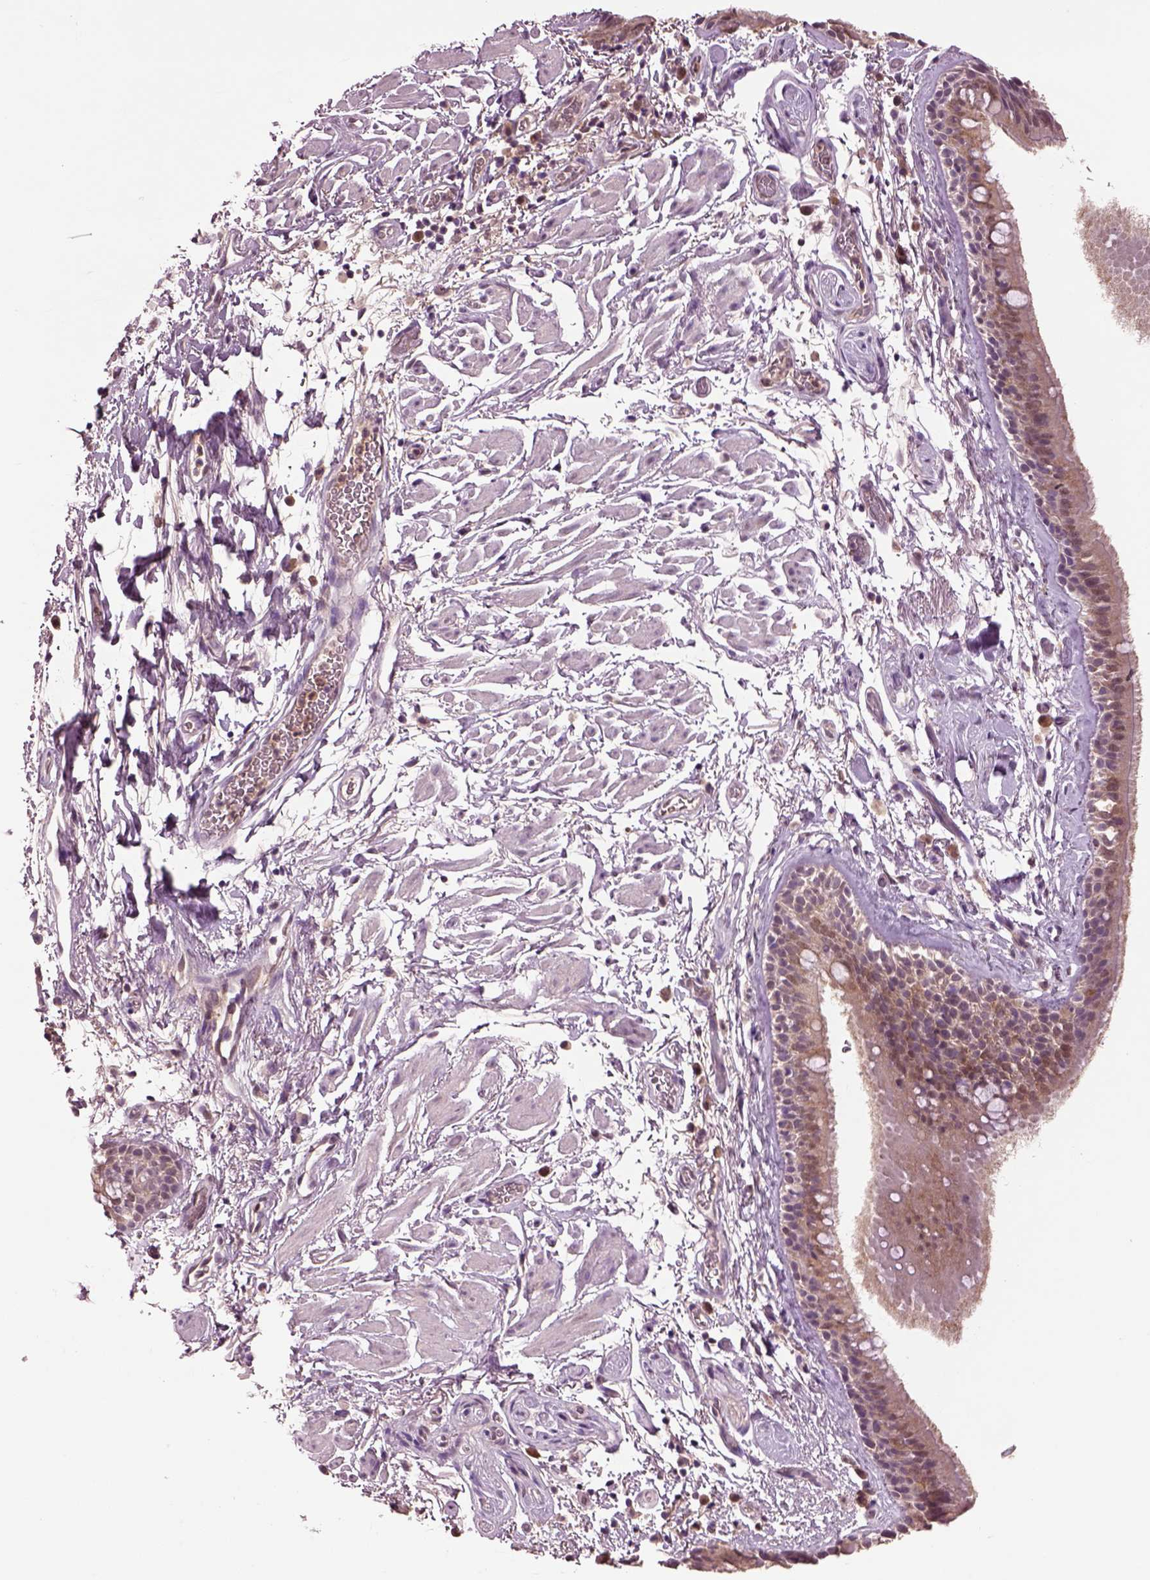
{"staining": {"intensity": "moderate", "quantity": ">75%", "location": "cytoplasmic/membranous"}, "tissue": "bronchus", "cell_type": "Respiratory epithelial cells", "image_type": "normal", "snomed": [{"axis": "morphology", "description": "Normal tissue, NOS"}, {"axis": "topography", "description": "Cartilage tissue"}, {"axis": "topography", "description": "Bronchus"}], "caption": "DAB (3,3'-diaminobenzidine) immunohistochemical staining of benign human bronchus reveals moderate cytoplasmic/membranous protein positivity in approximately >75% of respiratory epithelial cells.", "gene": "MDP1", "patient": {"sex": "male", "age": 58}}